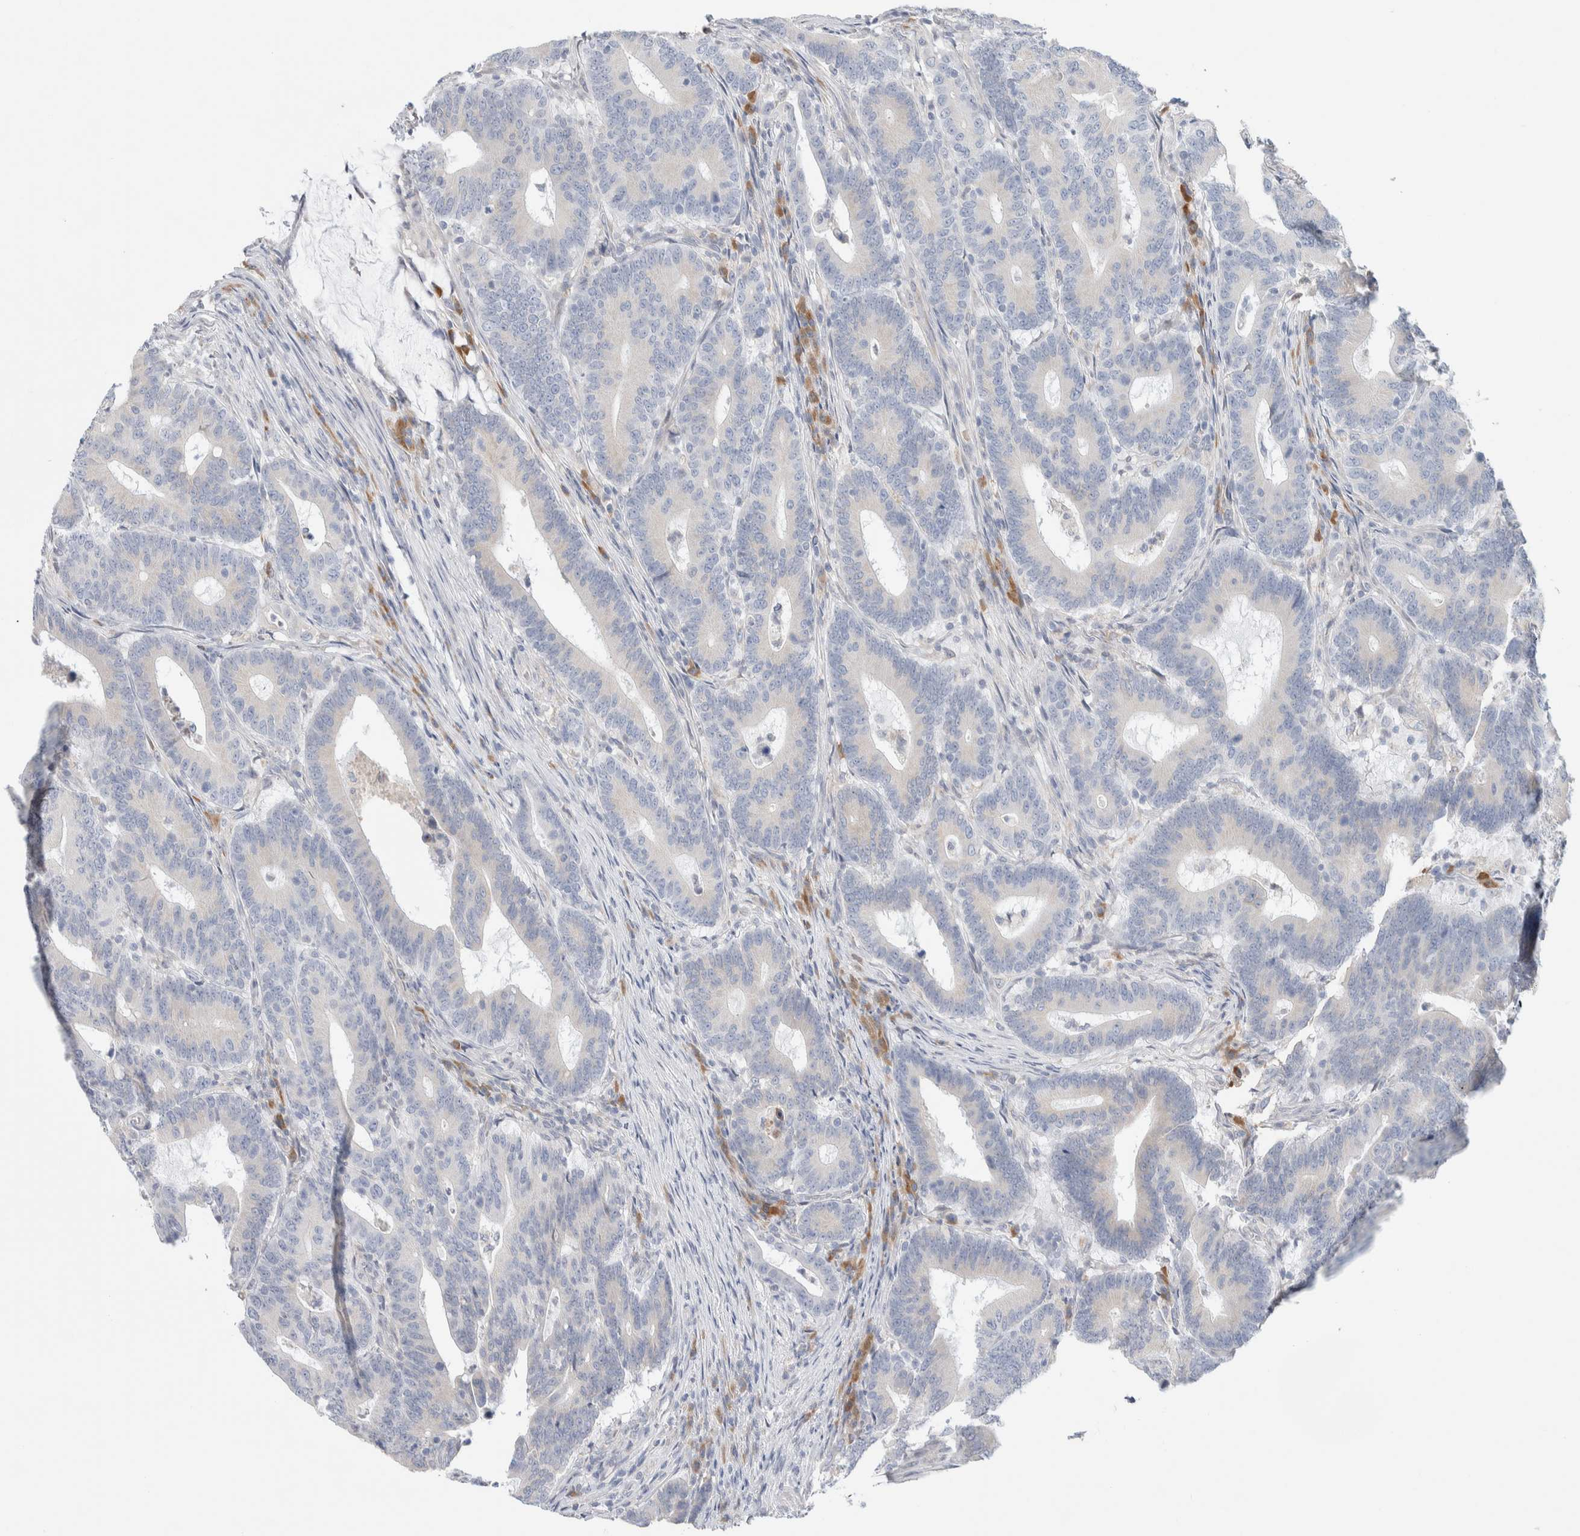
{"staining": {"intensity": "negative", "quantity": "none", "location": "none"}, "tissue": "colorectal cancer", "cell_type": "Tumor cells", "image_type": "cancer", "snomed": [{"axis": "morphology", "description": "Adenocarcinoma, NOS"}, {"axis": "topography", "description": "Colon"}], "caption": "Tumor cells are negative for brown protein staining in colorectal cancer (adenocarcinoma).", "gene": "RUSF1", "patient": {"sex": "female", "age": 66}}